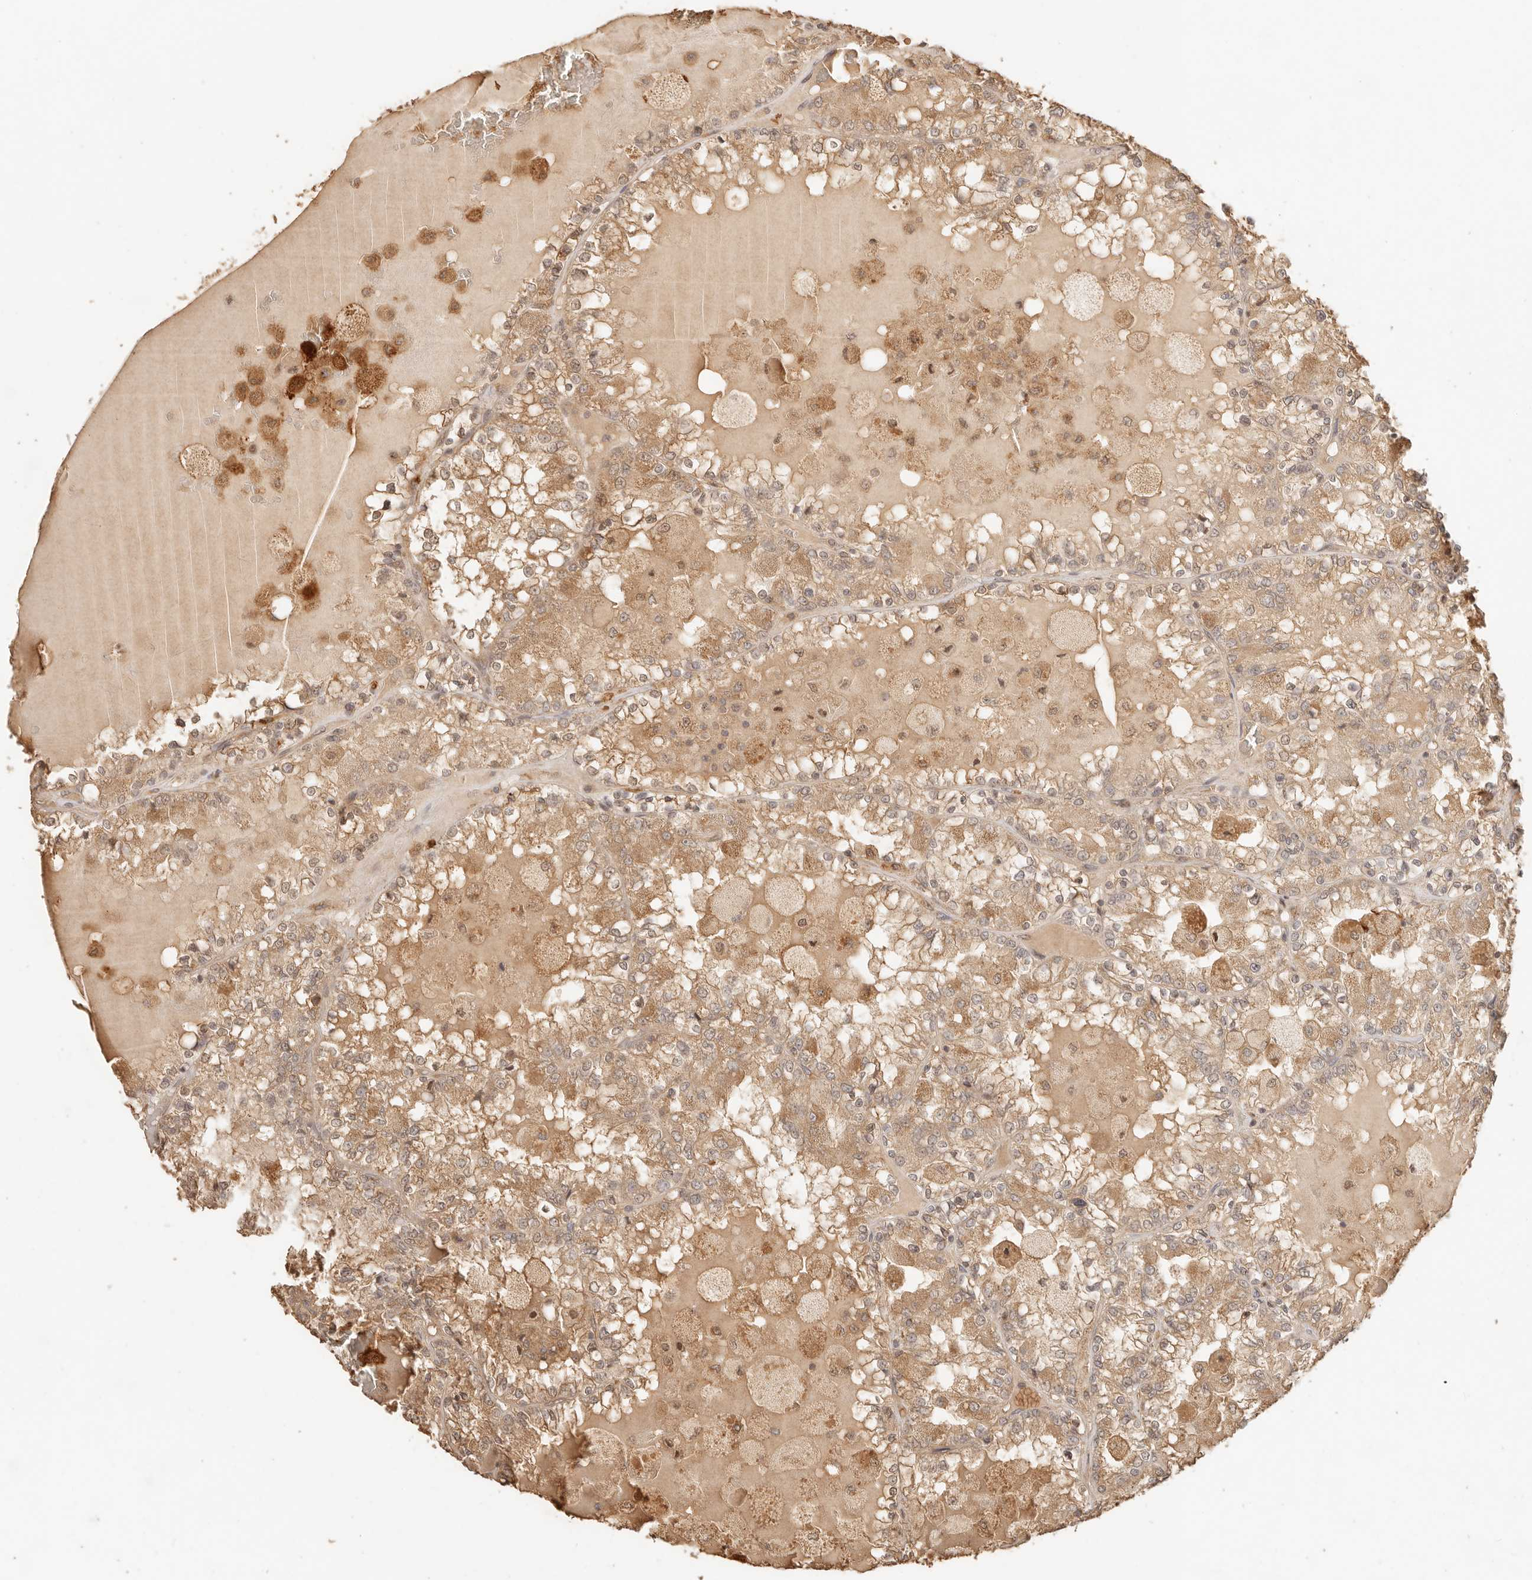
{"staining": {"intensity": "weak", "quantity": "25%-75%", "location": "cytoplasmic/membranous"}, "tissue": "renal cancer", "cell_type": "Tumor cells", "image_type": "cancer", "snomed": [{"axis": "morphology", "description": "Adenocarcinoma, NOS"}, {"axis": "topography", "description": "Kidney"}], "caption": "A brown stain shows weak cytoplasmic/membranous expression of a protein in human renal cancer (adenocarcinoma) tumor cells.", "gene": "INTS11", "patient": {"sex": "female", "age": 56}}